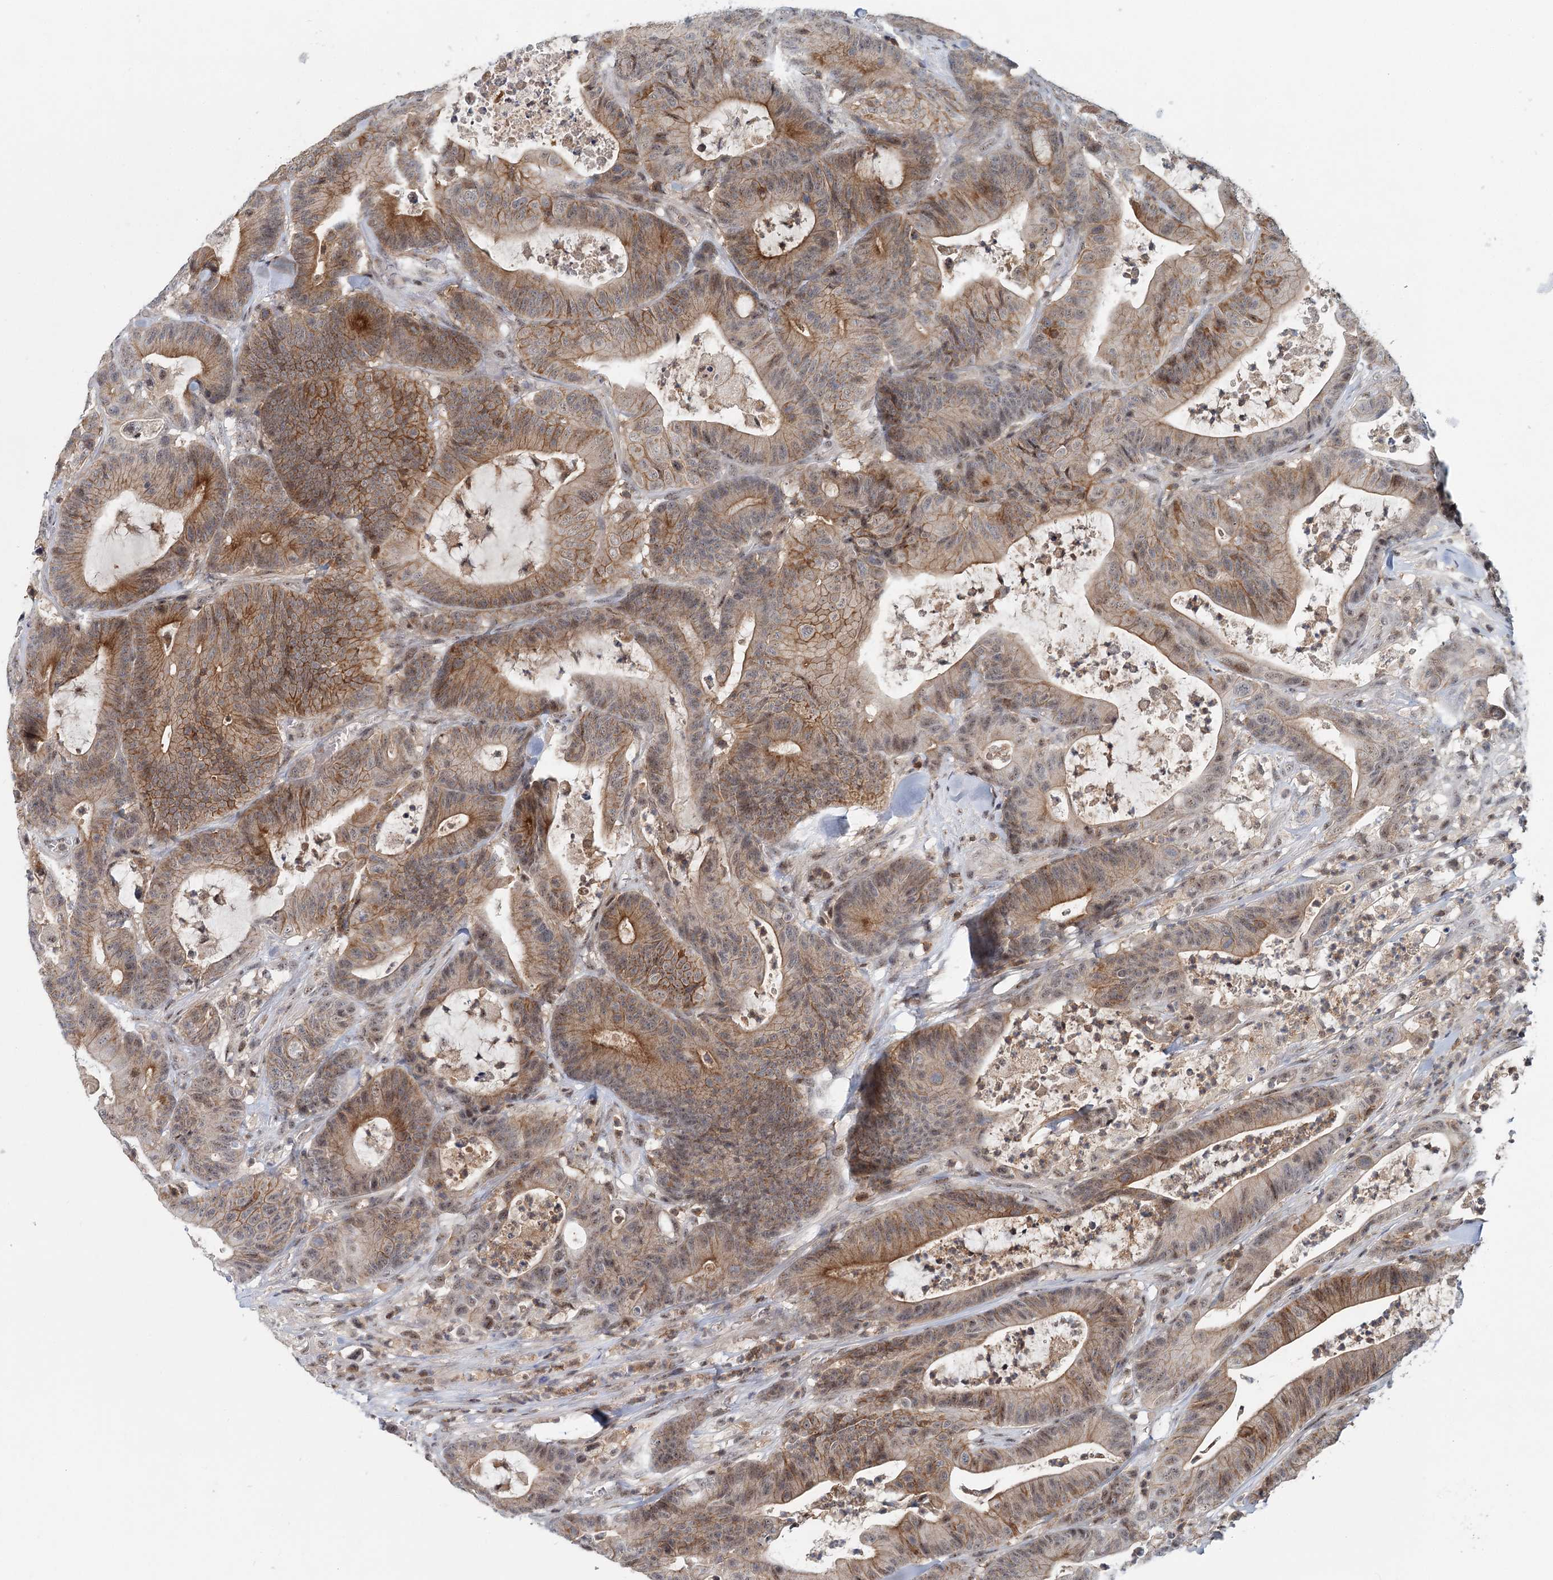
{"staining": {"intensity": "moderate", "quantity": "25%-75%", "location": "cytoplasmic/membranous,nuclear"}, "tissue": "colorectal cancer", "cell_type": "Tumor cells", "image_type": "cancer", "snomed": [{"axis": "morphology", "description": "Adenocarcinoma, NOS"}, {"axis": "topography", "description": "Colon"}], "caption": "About 25%-75% of tumor cells in human colorectal adenocarcinoma reveal moderate cytoplasmic/membranous and nuclear protein positivity as visualized by brown immunohistochemical staining.", "gene": "CDC42SE2", "patient": {"sex": "female", "age": 84}}